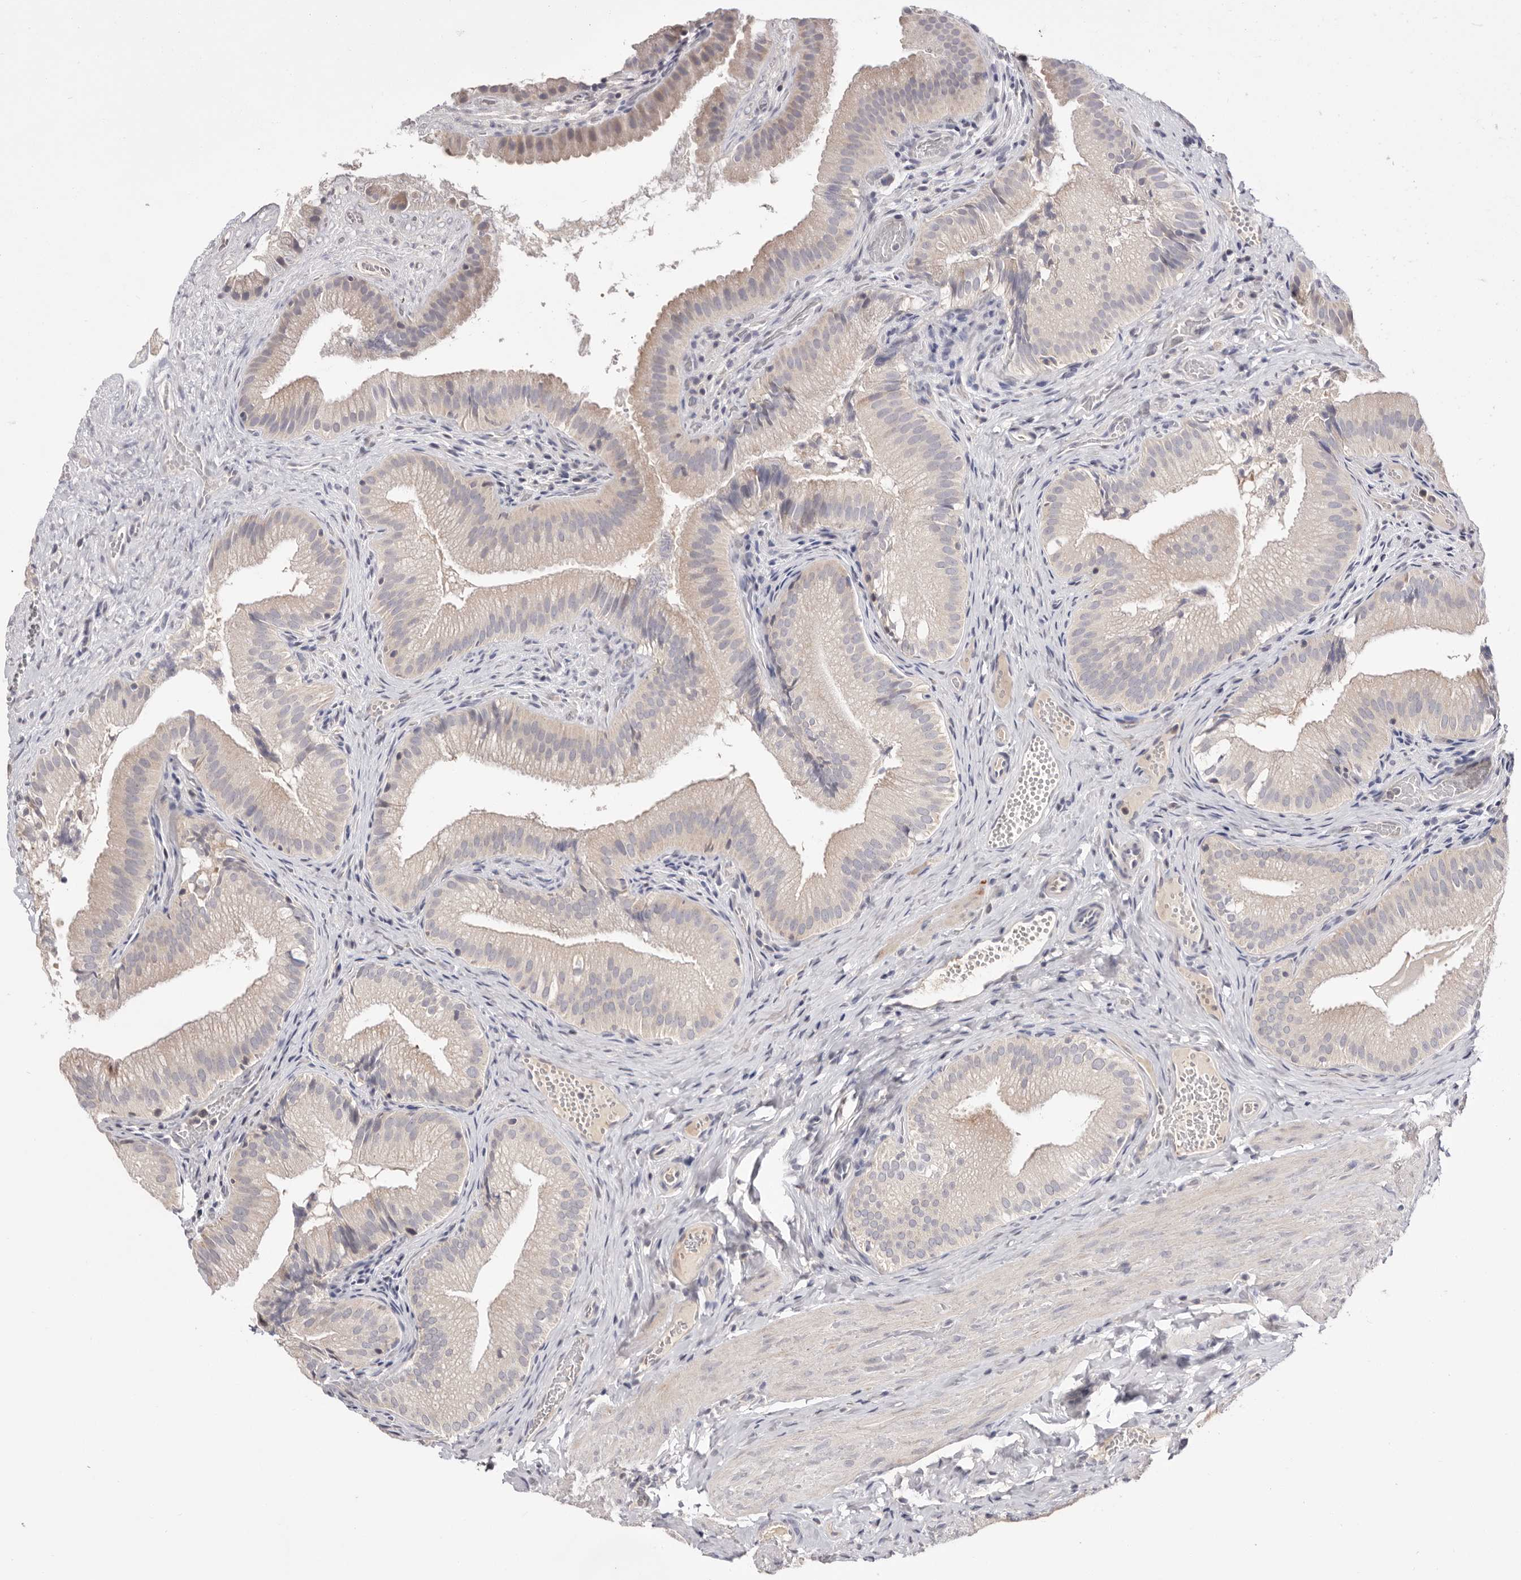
{"staining": {"intensity": "weak", "quantity": "<25%", "location": "cytoplasmic/membranous"}, "tissue": "gallbladder", "cell_type": "Glandular cells", "image_type": "normal", "snomed": [{"axis": "morphology", "description": "Normal tissue, NOS"}, {"axis": "topography", "description": "Gallbladder"}], "caption": "IHC micrograph of normal gallbladder: human gallbladder stained with DAB (3,3'-diaminobenzidine) demonstrates no significant protein positivity in glandular cells. The staining is performed using DAB brown chromogen with nuclei counter-stained in using hematoxylin.", "gene": "DOP1A", "patient": {"sex": "female", "age": 30}}